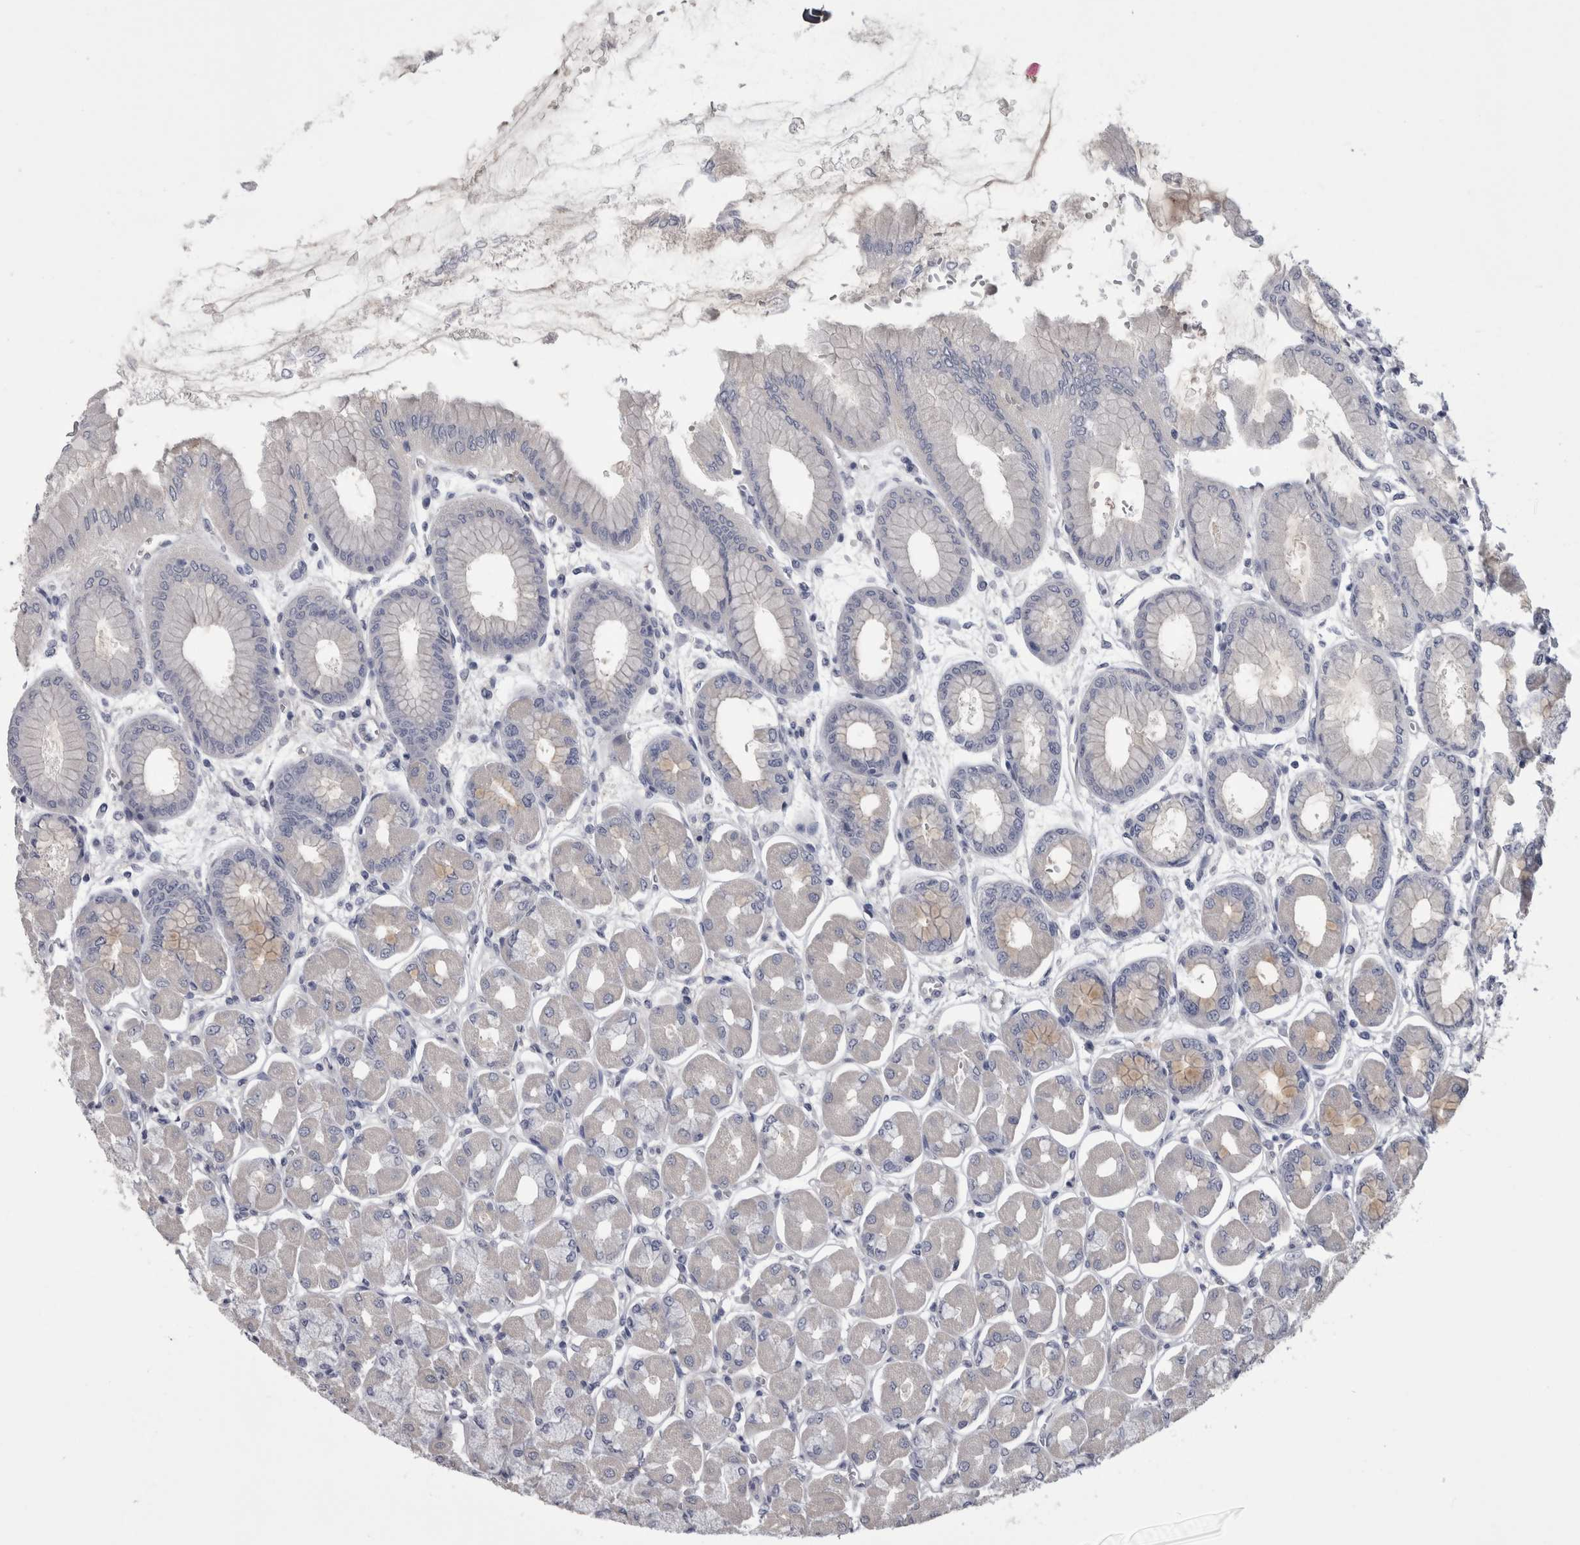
{"staining": {"intensity": "negative", "quantity": "none", "location": "none"}, "tissue": "stomach", "cell_type": "Glandular cells", "image_type": "normal", "snomed": [{"axis": "morphology", "description": "Normal tissue, NOS"}, {"axis": "topography", "description": "Stomach, upper"}], "caption": "Glandular cells show no significant protein positivity in normal stomach. (Stains: DAB (3,3'-diaminobenzidine) immunohistochemistry with hematoxylin counter stain, Microscopy: brightfield microscopy at high magnification).", "gene": "AFMID", "patient": {"sex": "female", "age": 56}}